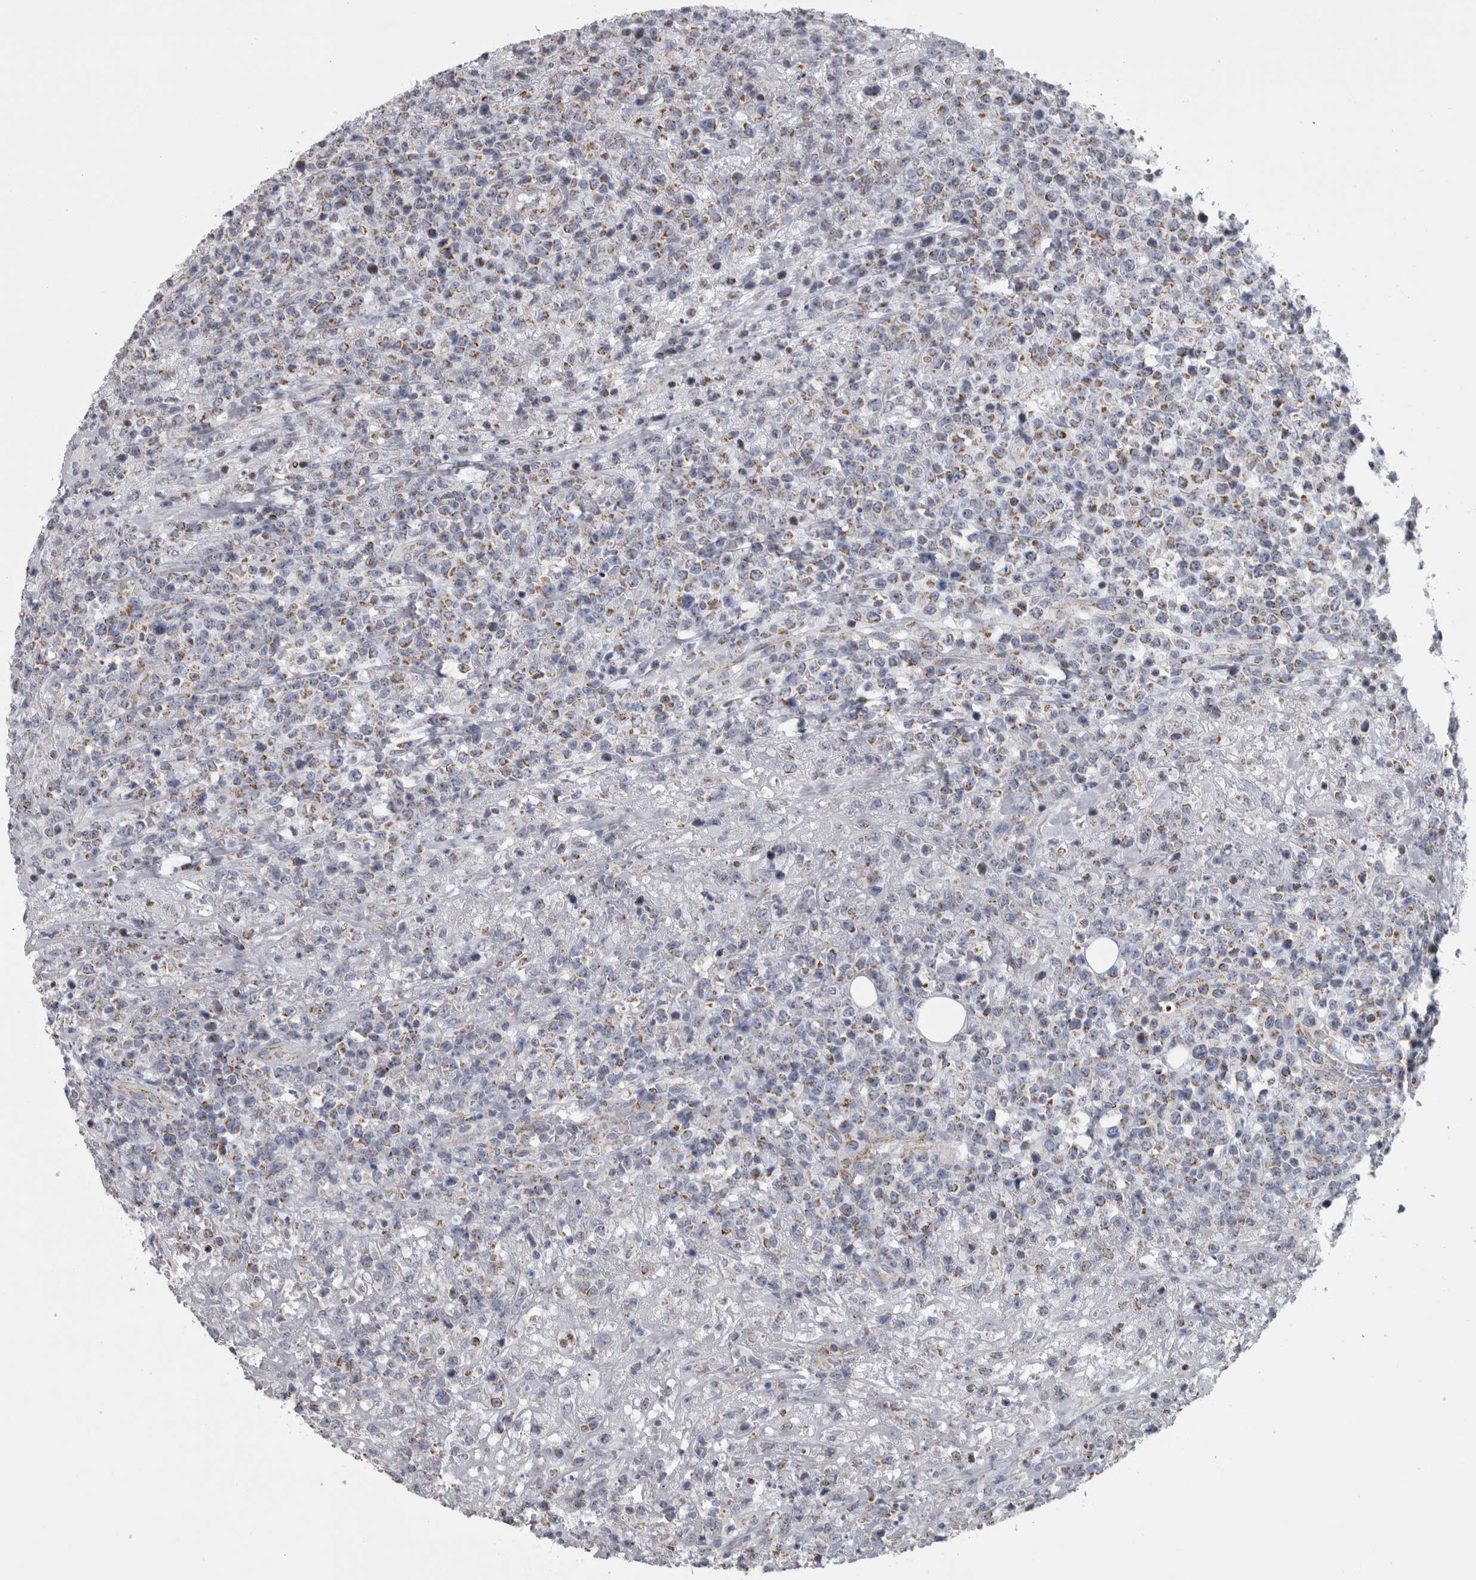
{"staining": {"intensity": "weak", "quantity": ">75%", "location": "cytoplasmic/membranous"}, "tissue": "lymphoma", "cell_type": "Tumor cells", "image_type": "cancer", "snomed": [{"axis": "morphology", "description": "Malignant lymphoma, non-Hodgkin's type, High grade"}, {"axis": "topography", "description": "Colon"}], "caption": "Malignant lymphoma, non-Hodgkin's type (high-grade) stained with a protein marker demonstrates weak staining in tumor cells.", "gene": "DBT", "patient": {"sex": "female", "age": 53}}